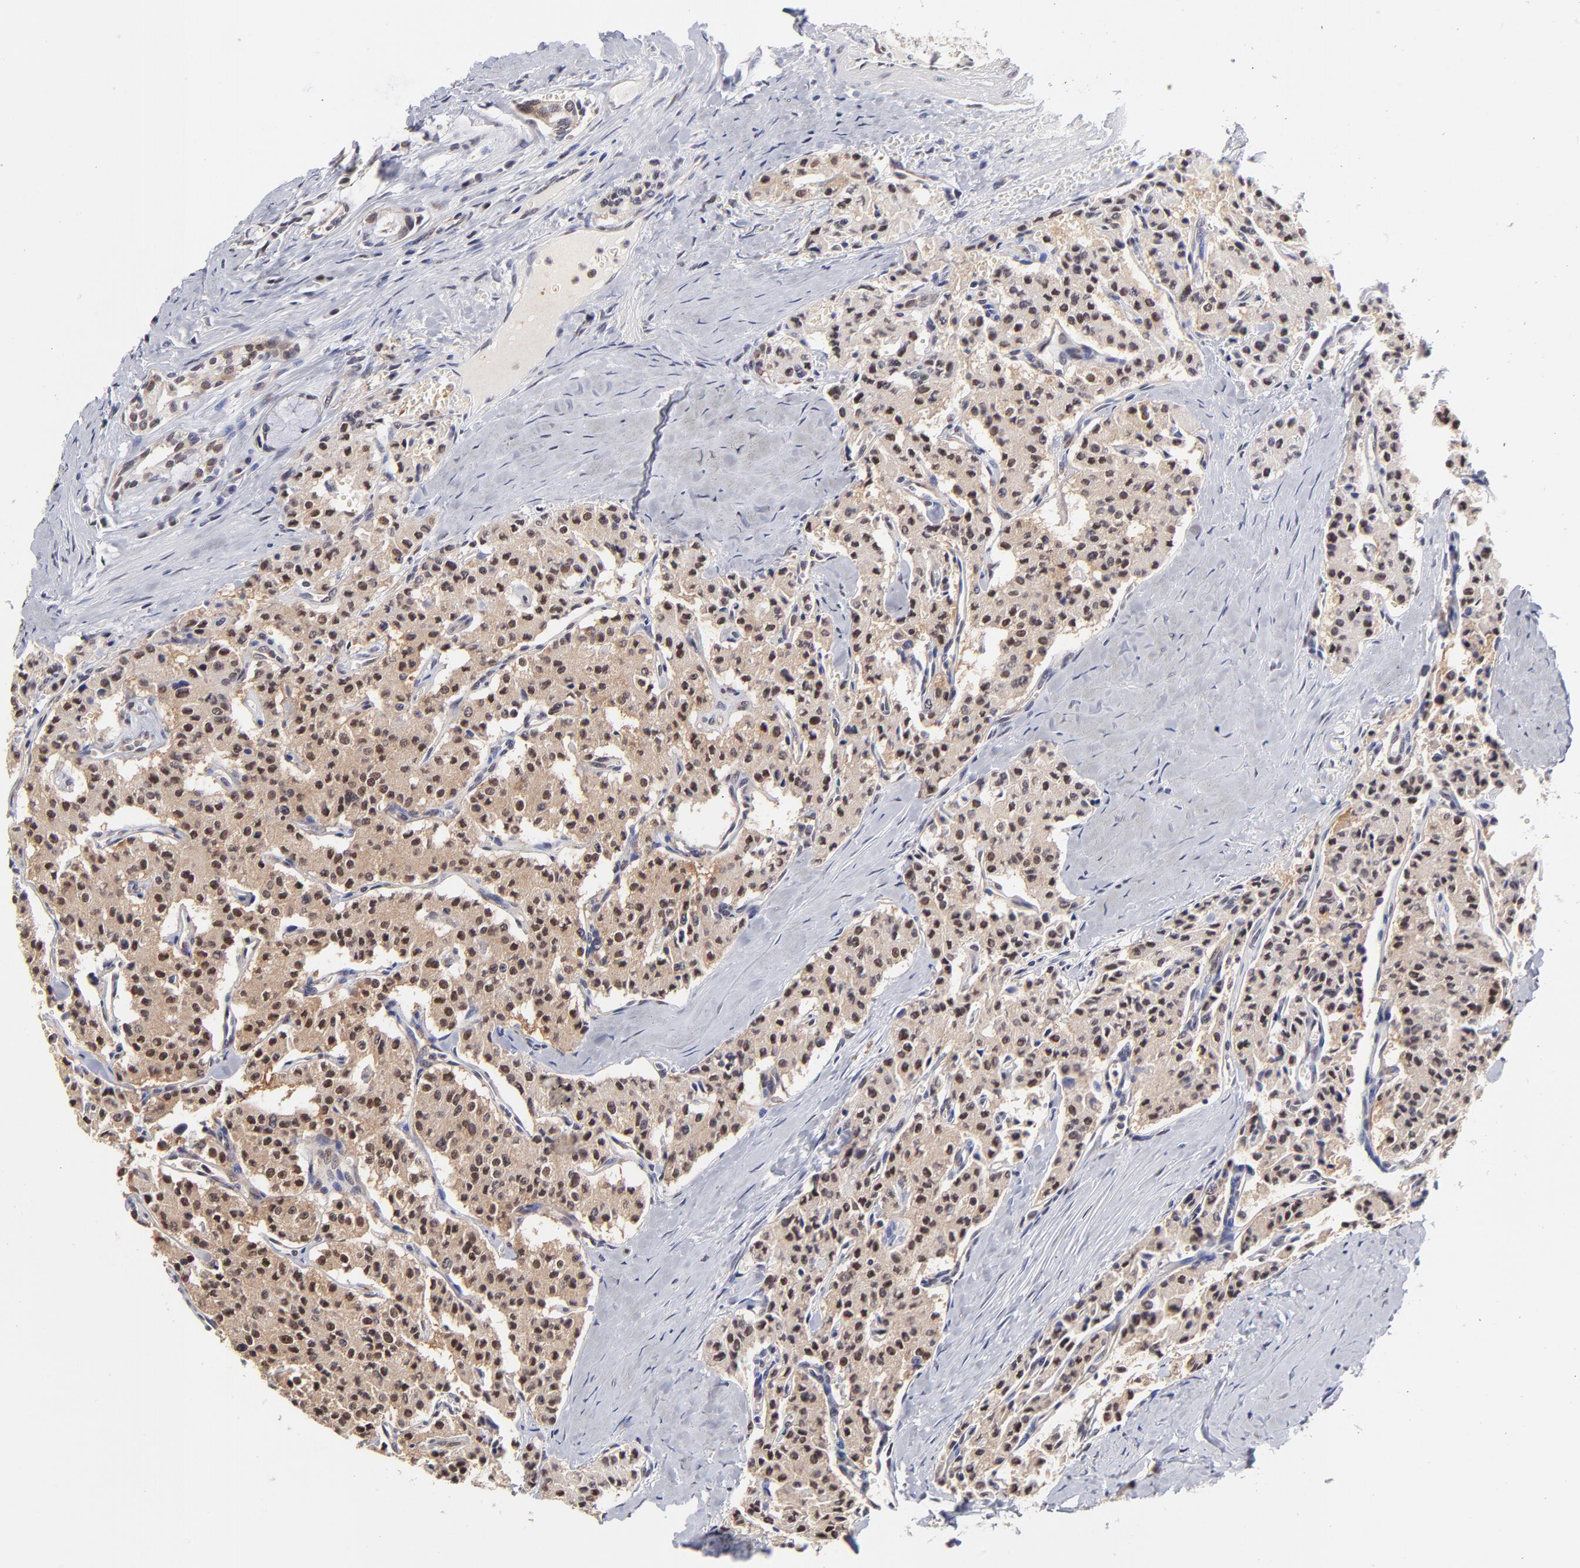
{"staining": {"intensity": "weak", "quantity": "25%-75%", "location": "cytoplasmic/membranous,nuclear"}, "tissue": "carcinoid", "cell_type": "Tumor cells", "image_type": "cancer", "snomed": [{"axis": "morphology", "description": "Carcinoid, malignant, NOS"}, {"axis": "topography", "description": "Bronchus"}], "caption": "The immunohistochemical stain labels weak cytoplasmic/membranous and nuclear expression in tumor cells of malignant carcinoid tissue.", "gene": "PSMC4", "patient": {"sex": "male", "age": 55}}